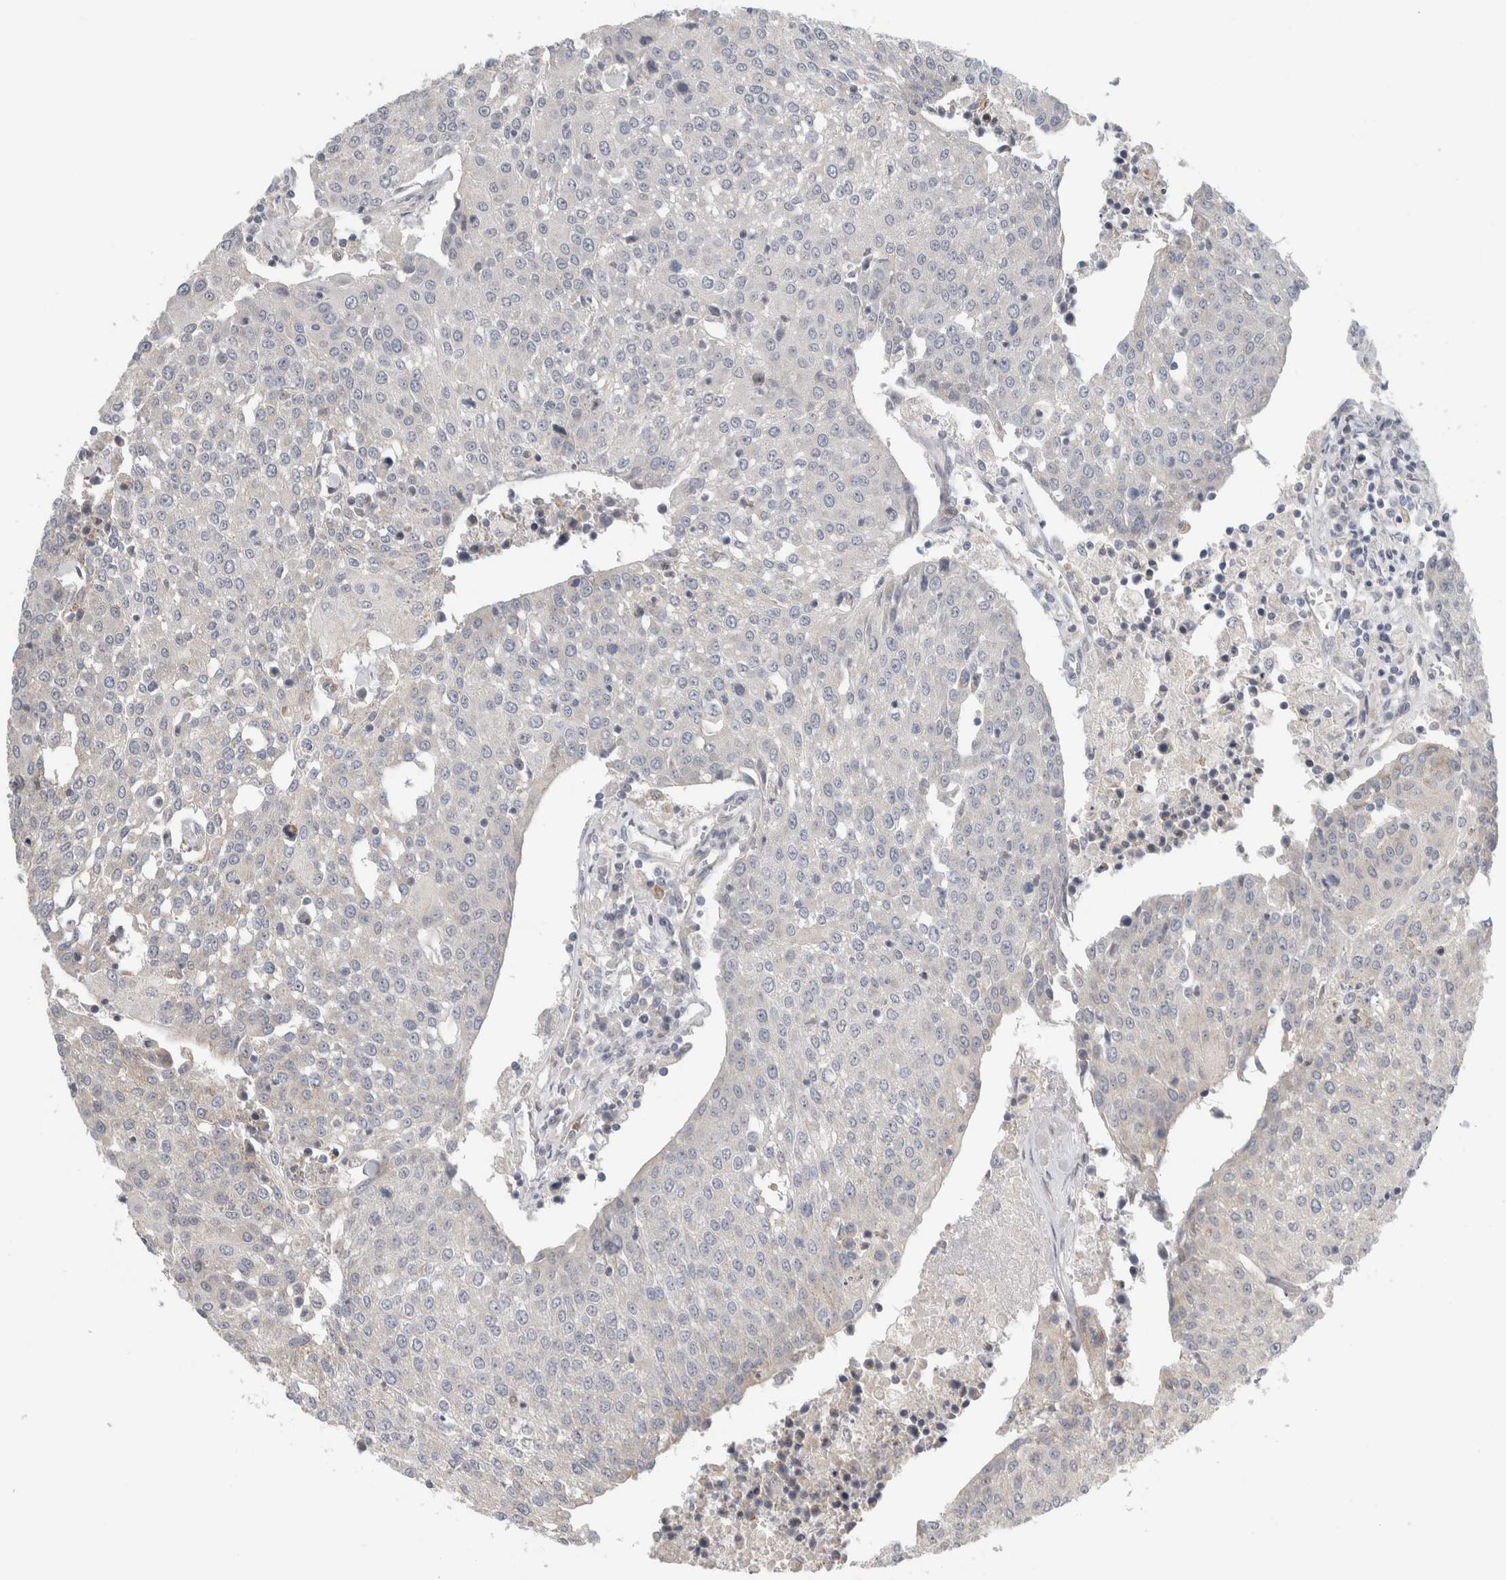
{"staining": {"intensity": "negative", "quantity": "none", "location": "none"}, "tissue": "urothelial cancer", "cell_type": "Tumor cells", "image_type": "cancer", "snomed": [{"axis": "morphology", "description": "Urothelial carcinoma, High grade"}, {"axis": "topography", "description": "Urinary bladder"}], "caption": "Immunohistochemical staining of urothelial cancer shows no significant positivity in tumor cells. The staining was performed using DAB to visualize the protein expression in brown, while the nuclei were stained in blue with hematoxylin (Magnification: 20x).", "gene": "KPNA5", "patient": {"sex": "female", "age": 85}}